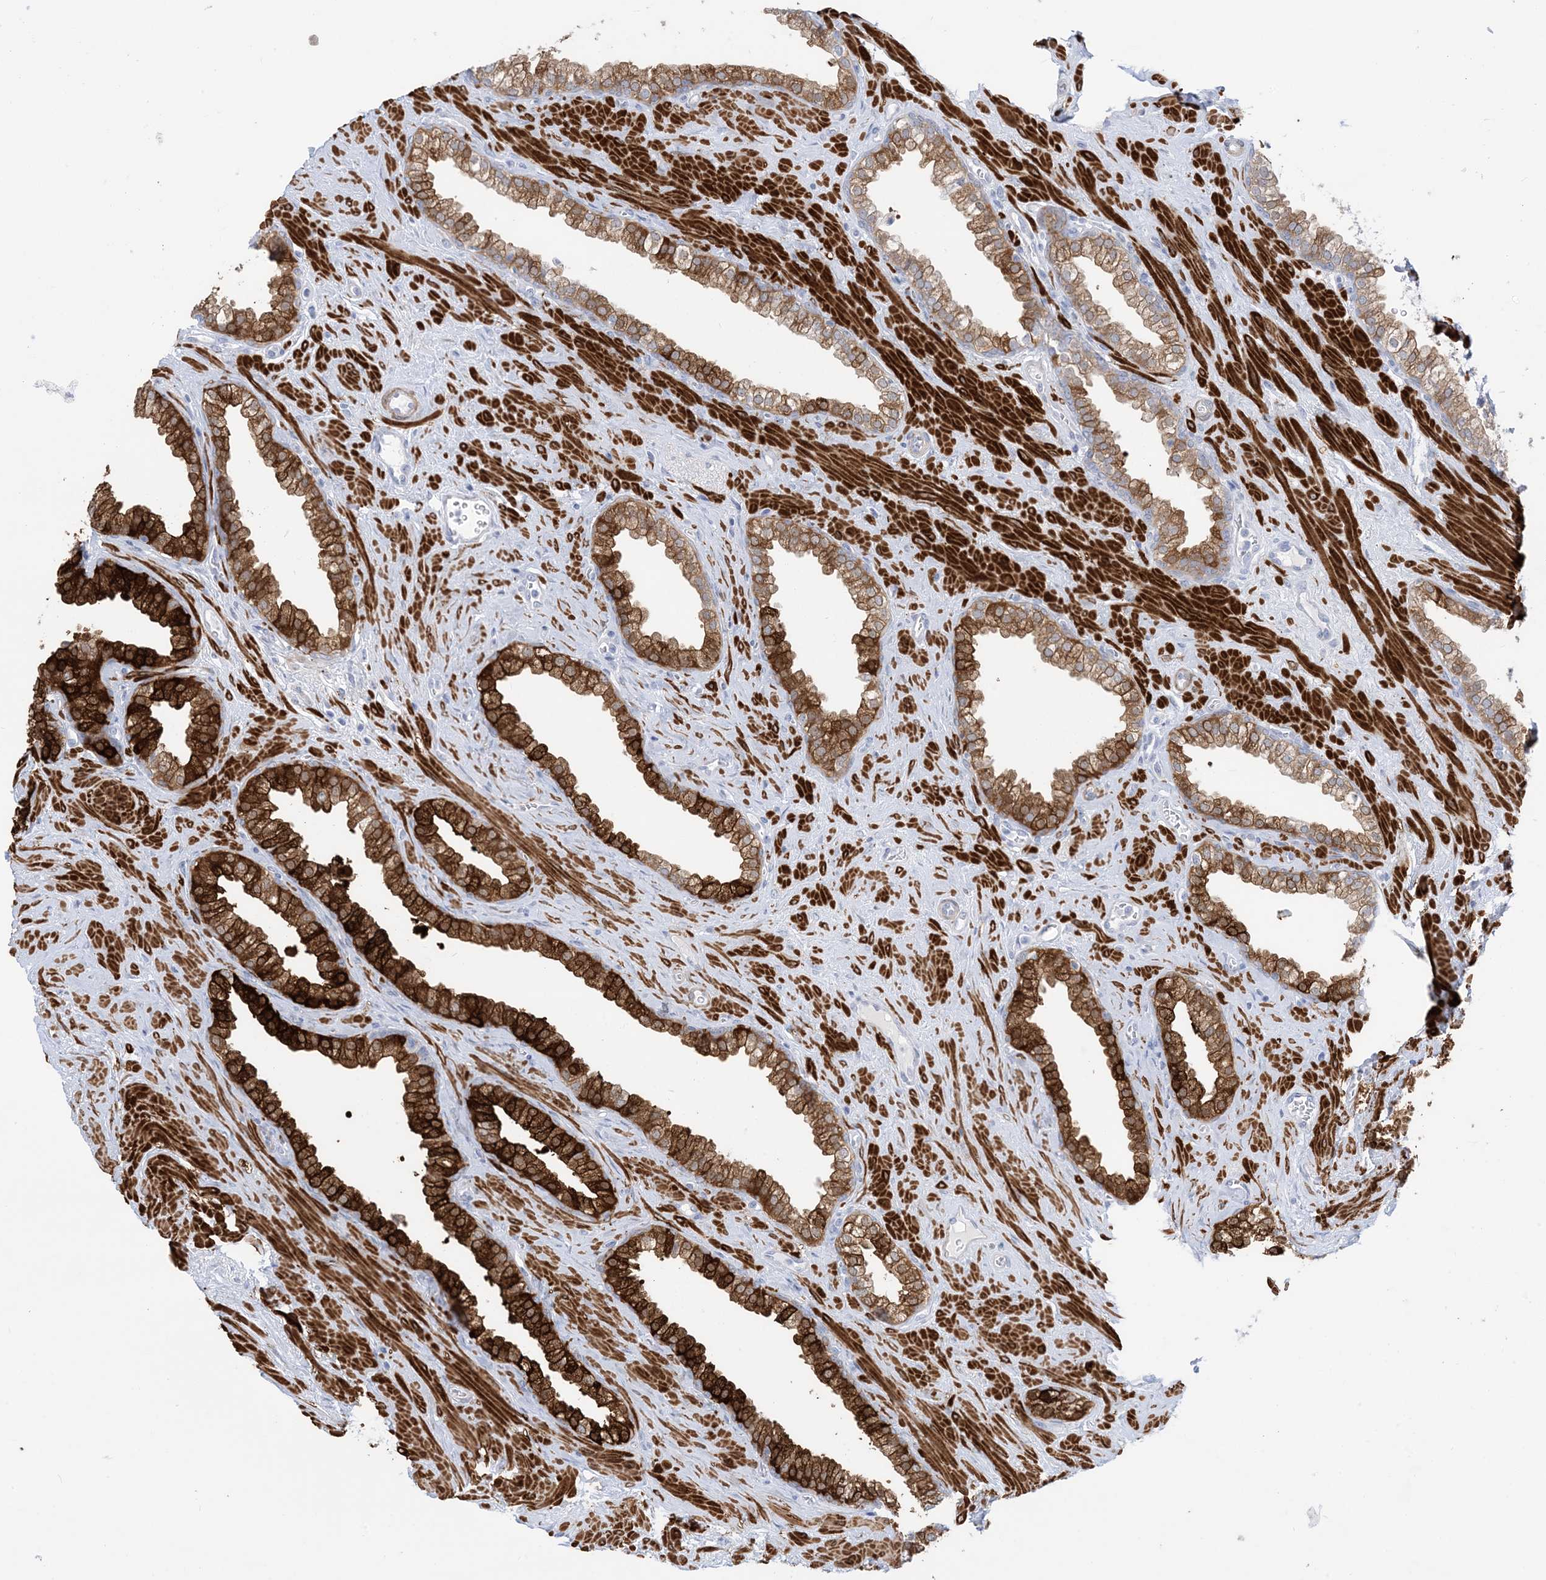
{"staining": {"intensity": "strong", "quantity": "25%-75%", "location": "cytoplasmic/membranous,nuclear"}, "tissue": "prostate", "cell_type": "Glandular cells", "image_type": "normal", "snomed": [{"axis": "morphology", "description": "Normal tissue, NOS"}, {"axis": "morphology", "description": "Urothelial carcinoma, Low grade"}, {"axis": "topography", "description": "Urinary bladder"}, {"axis": "topography", "description": "Prostate"}], "caption": "Prostate stained for a protein (brown) displays strong cytoplasmic/membranous,nuclear positive positivity in approximately 25%-75% of glandular cells.", "gene": "MARS2", "patient": {"sex": "male", "age": 60}}